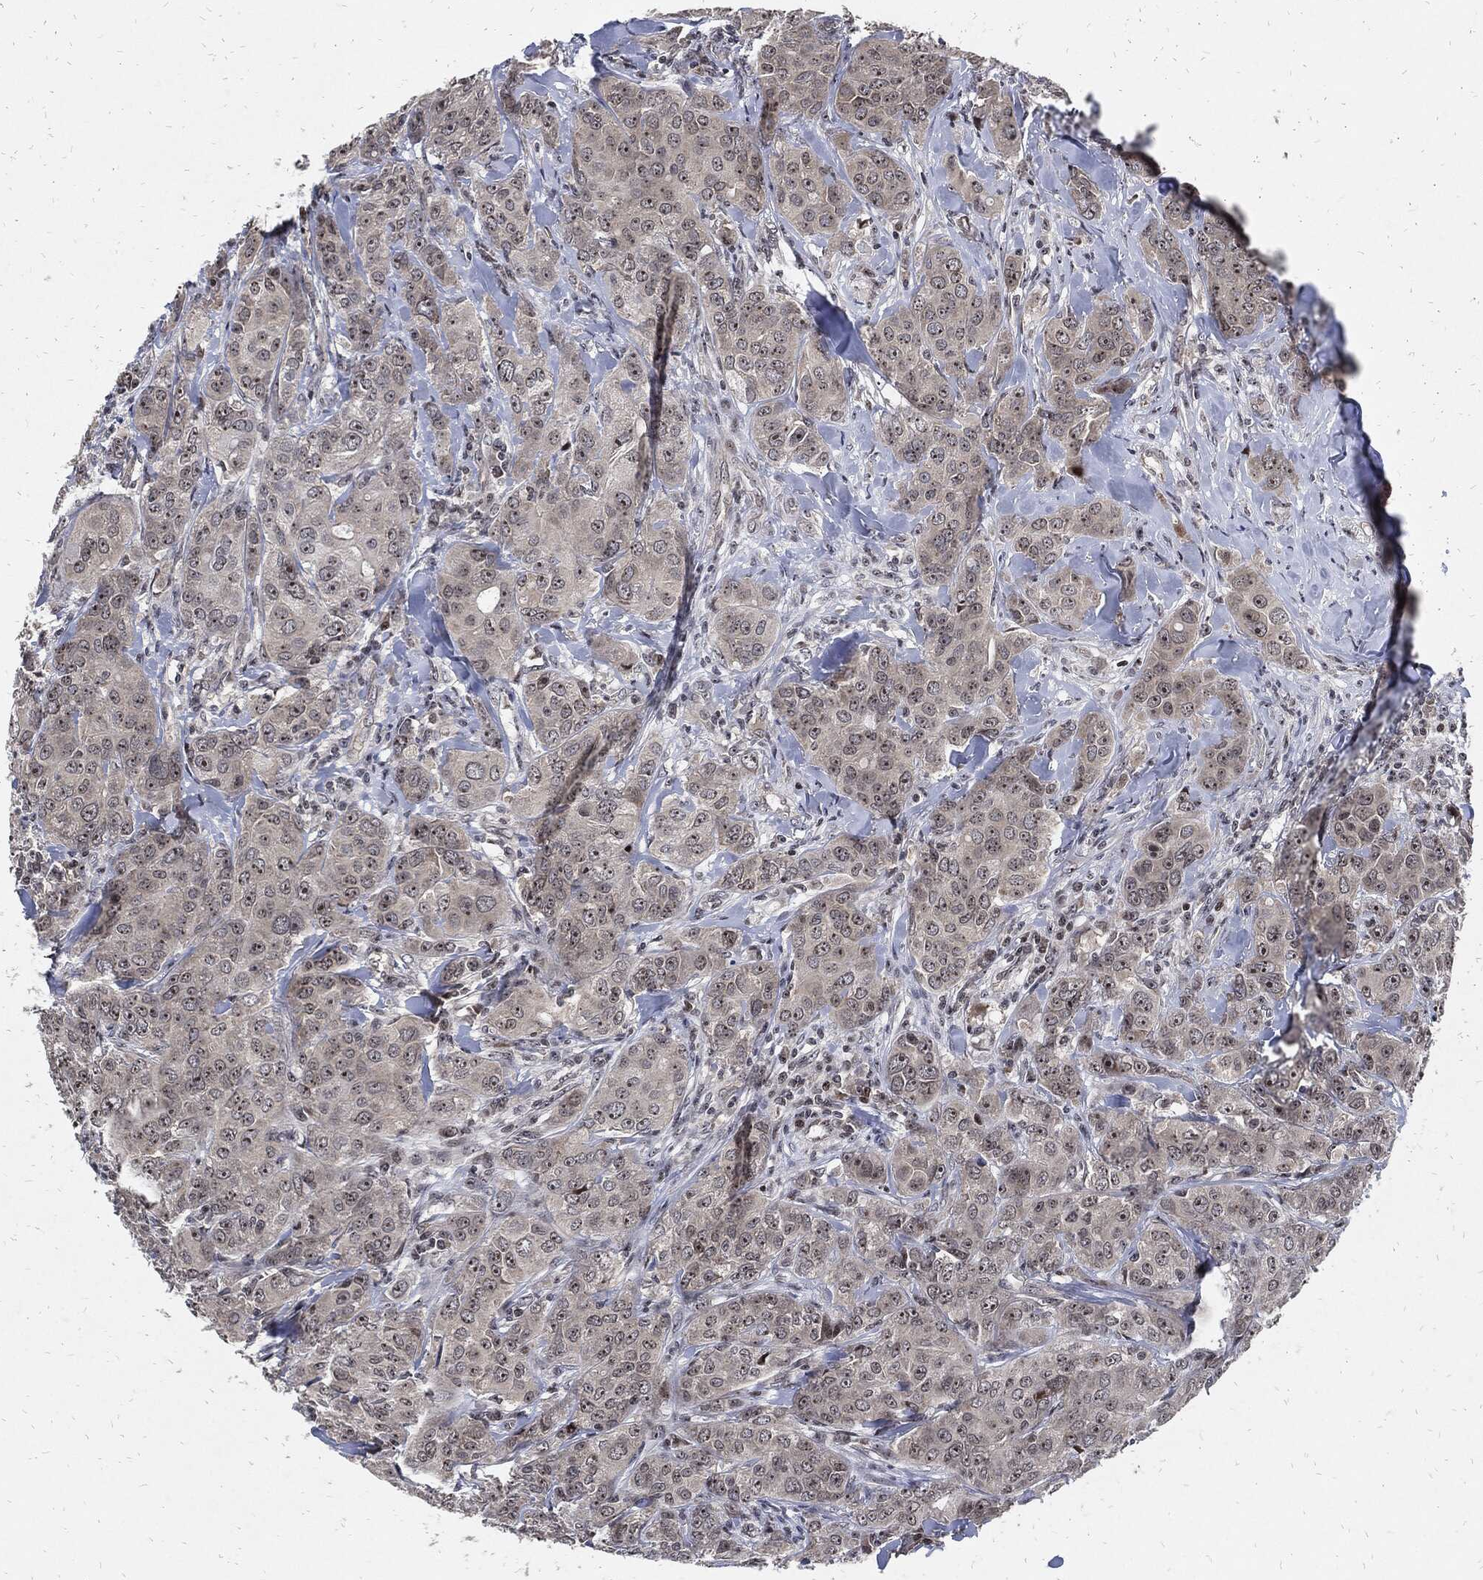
{"staining": {"intensity": "weak", "quantity": ">75%", "location": "nuclear"}, "tissue": "breast cancer", "cell_type": "Tumor cells", "image_type": "cancer", "snomed": [{"axis": "morphology", "description": "Duct carcinoma"}, {"axis": "topography", "description": "Breast"}], "caption": "Breast cancer (invasive ductal carcinoma) was stained to show a protein in brown. There is low levels of weak nuclear positivity in approximately >75% of tumor cells.", "gene": "ZNF775", "patient": {"sex": "female", "age": 43}}